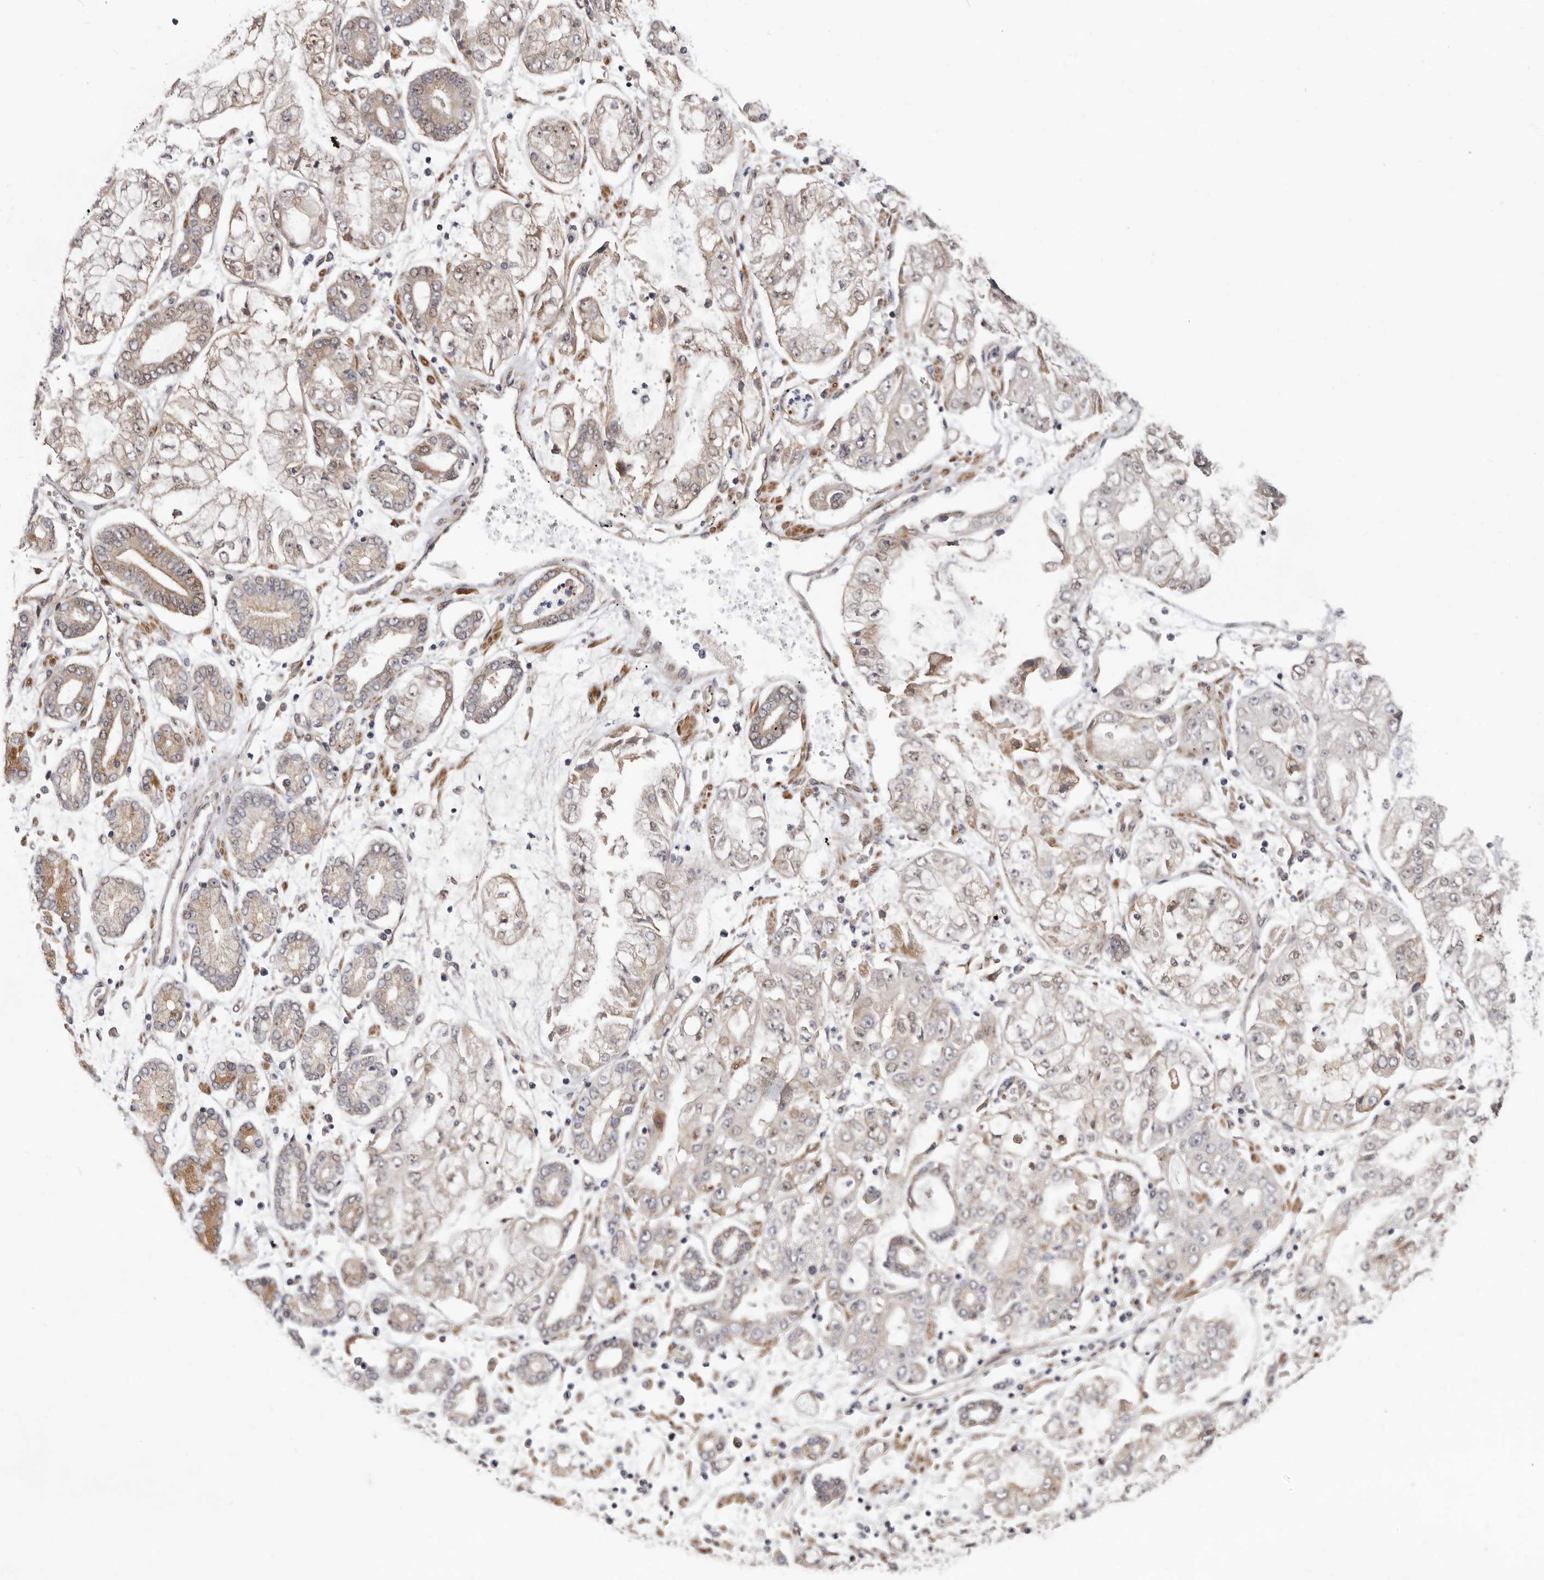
{"staining": {"intensity": "weak", "quantity": "<25%", "location": "cytoplasmic/membranous"}, "tissue": "stomach cancer", "cell_type": "Tumor cells", "image_type": "cancer", "snomed": [{"axis": "morphology", "description": "Adenocarcinoma, NOS"}, {"axis": "topography", "description": "Stomach"}], "caption": "Human adenocarcinoma (stomach) stained for a protein using IHC shows no expression in tumor cells.", "gene": "SBDS", "patient": {"sex": "male", "age": 76}}